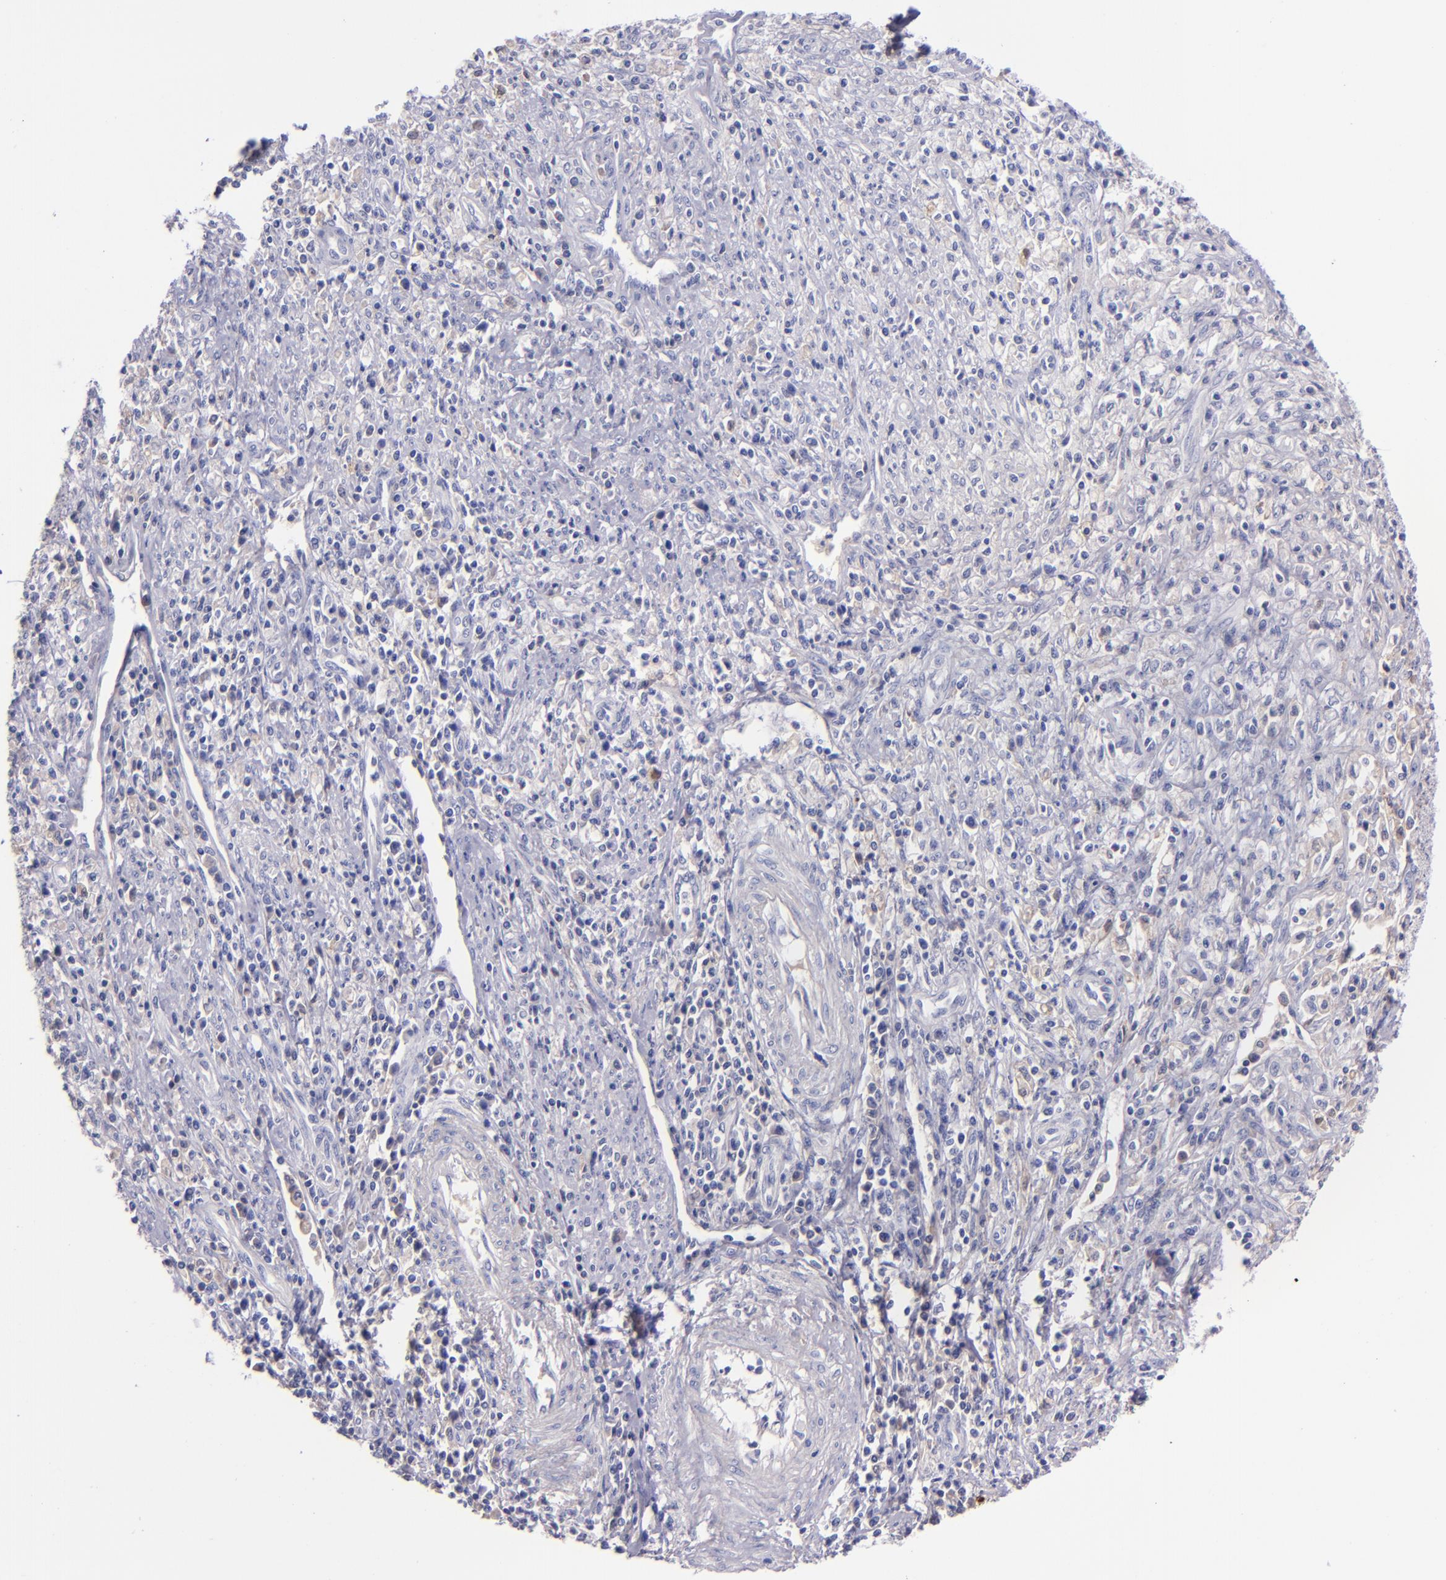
{"staining": {"intensity": "negative", "quantity": "none", "location": "none"}, "tissue": "cervical cancer", "cell_type": "Tumor cells", "image_type": "cancer", "snomed": [{"axis": "morphology", "description": "Adenocarcinoma, NOS"}, {"axis": "topography", "description": "Cervix"}], "caption": "Cervical cancer (adenocarcinoma) was stained to show a protein in brown. There is no significant expression in tumor cells.", "gene": "KNG1", "patient": {"sex": "female", "age": 36}}